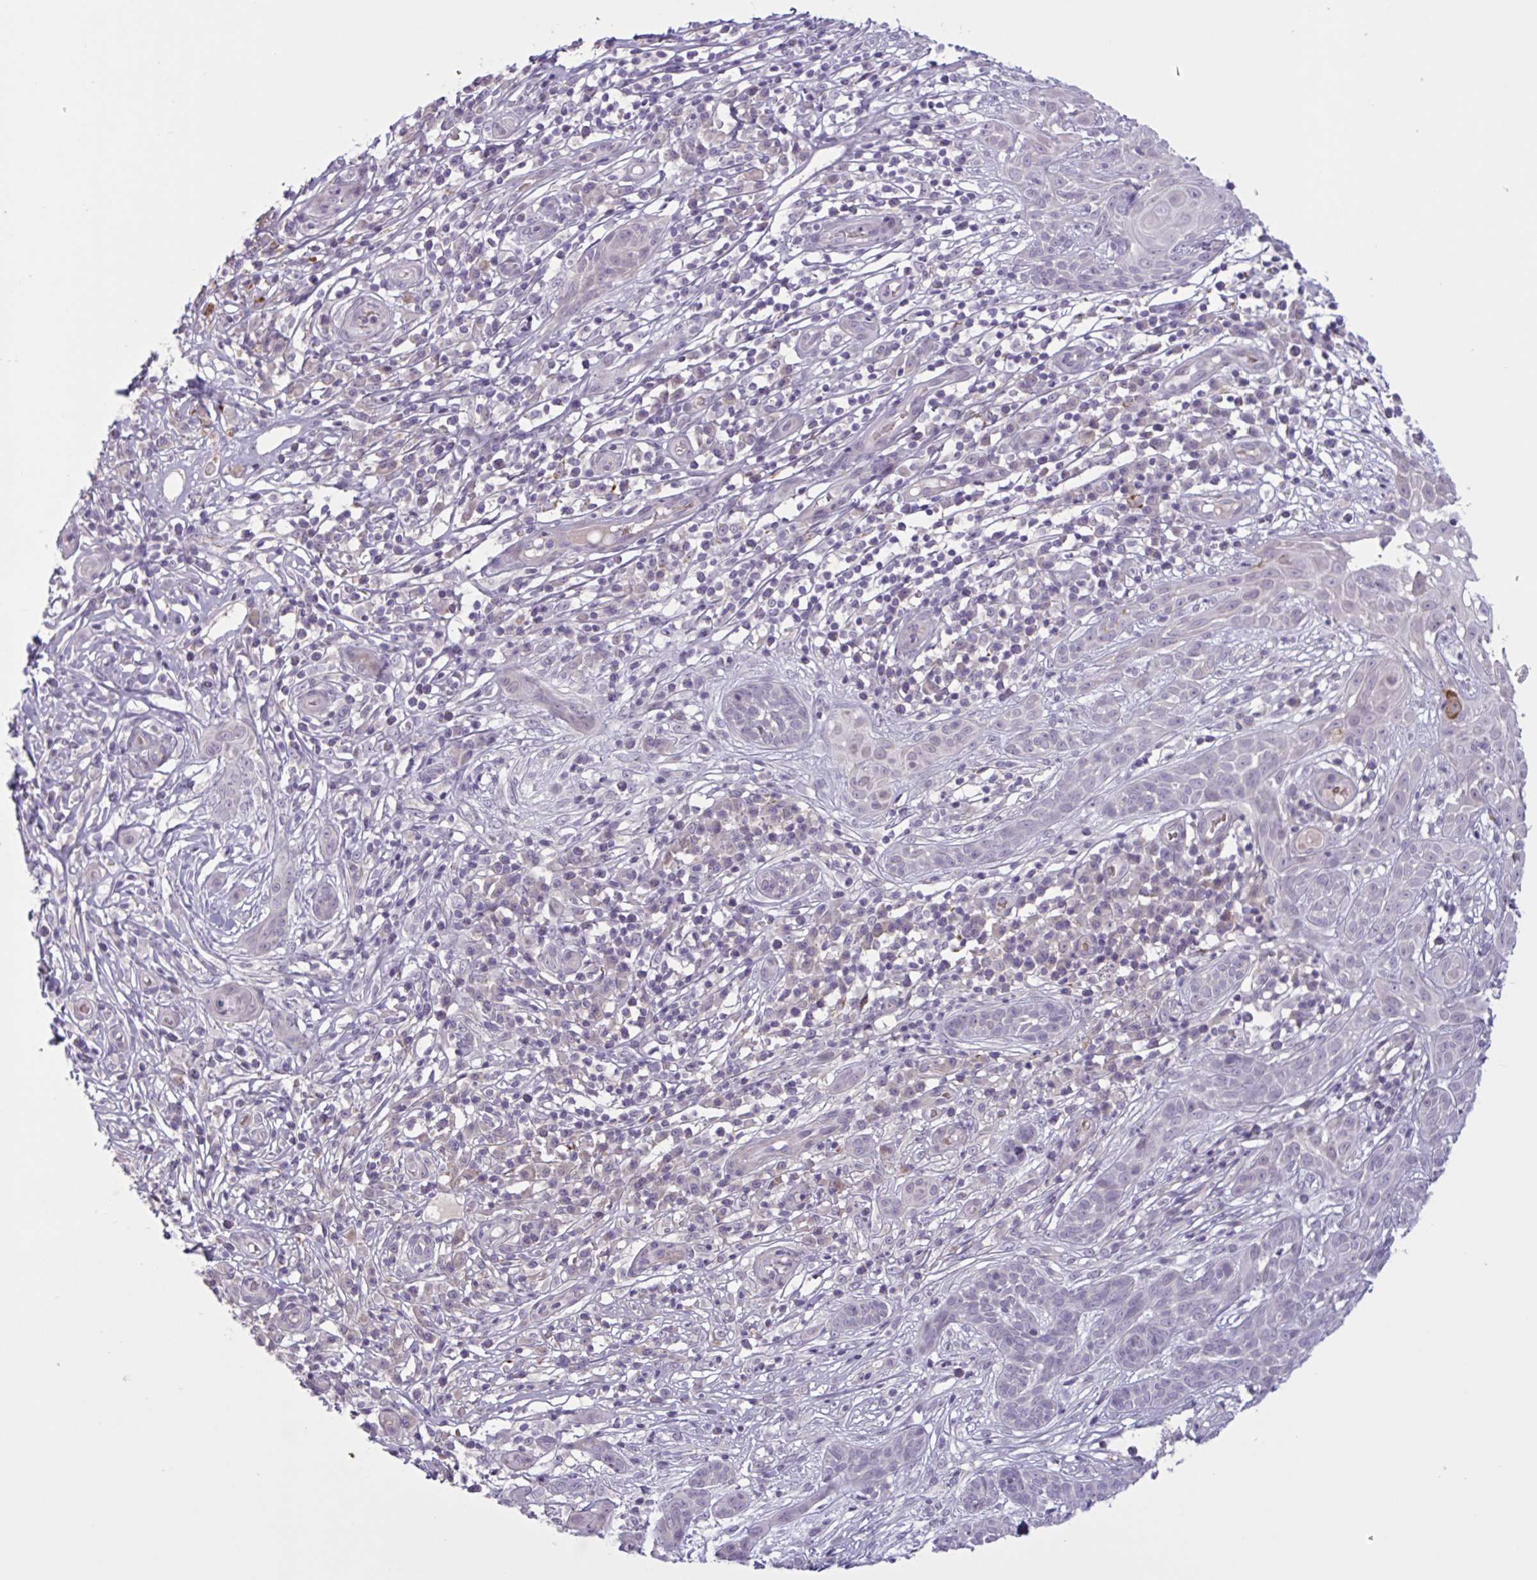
{"staining": {"intensity": "negative", "quantity": "none", "location": "none"}, "tissue": "skin cancer", "cell_type": "Tumor cells", "image_type": "cancer", "snomed": [{"axis": "morphology", "description": "Basal cell carcinoma"}, {"axis": "topography", "description": "Skin"}, {"axis": "topography", "description": "Skin, foot"}], "caption": "Immunohistochemistry photomicrograph of basal cell carcinoma (skin) stained for a protein (brown), which demonstrates no staining in tumor cells.", "gene": "RFPL4B", "patient": {"sex": "female", "age": 86}}